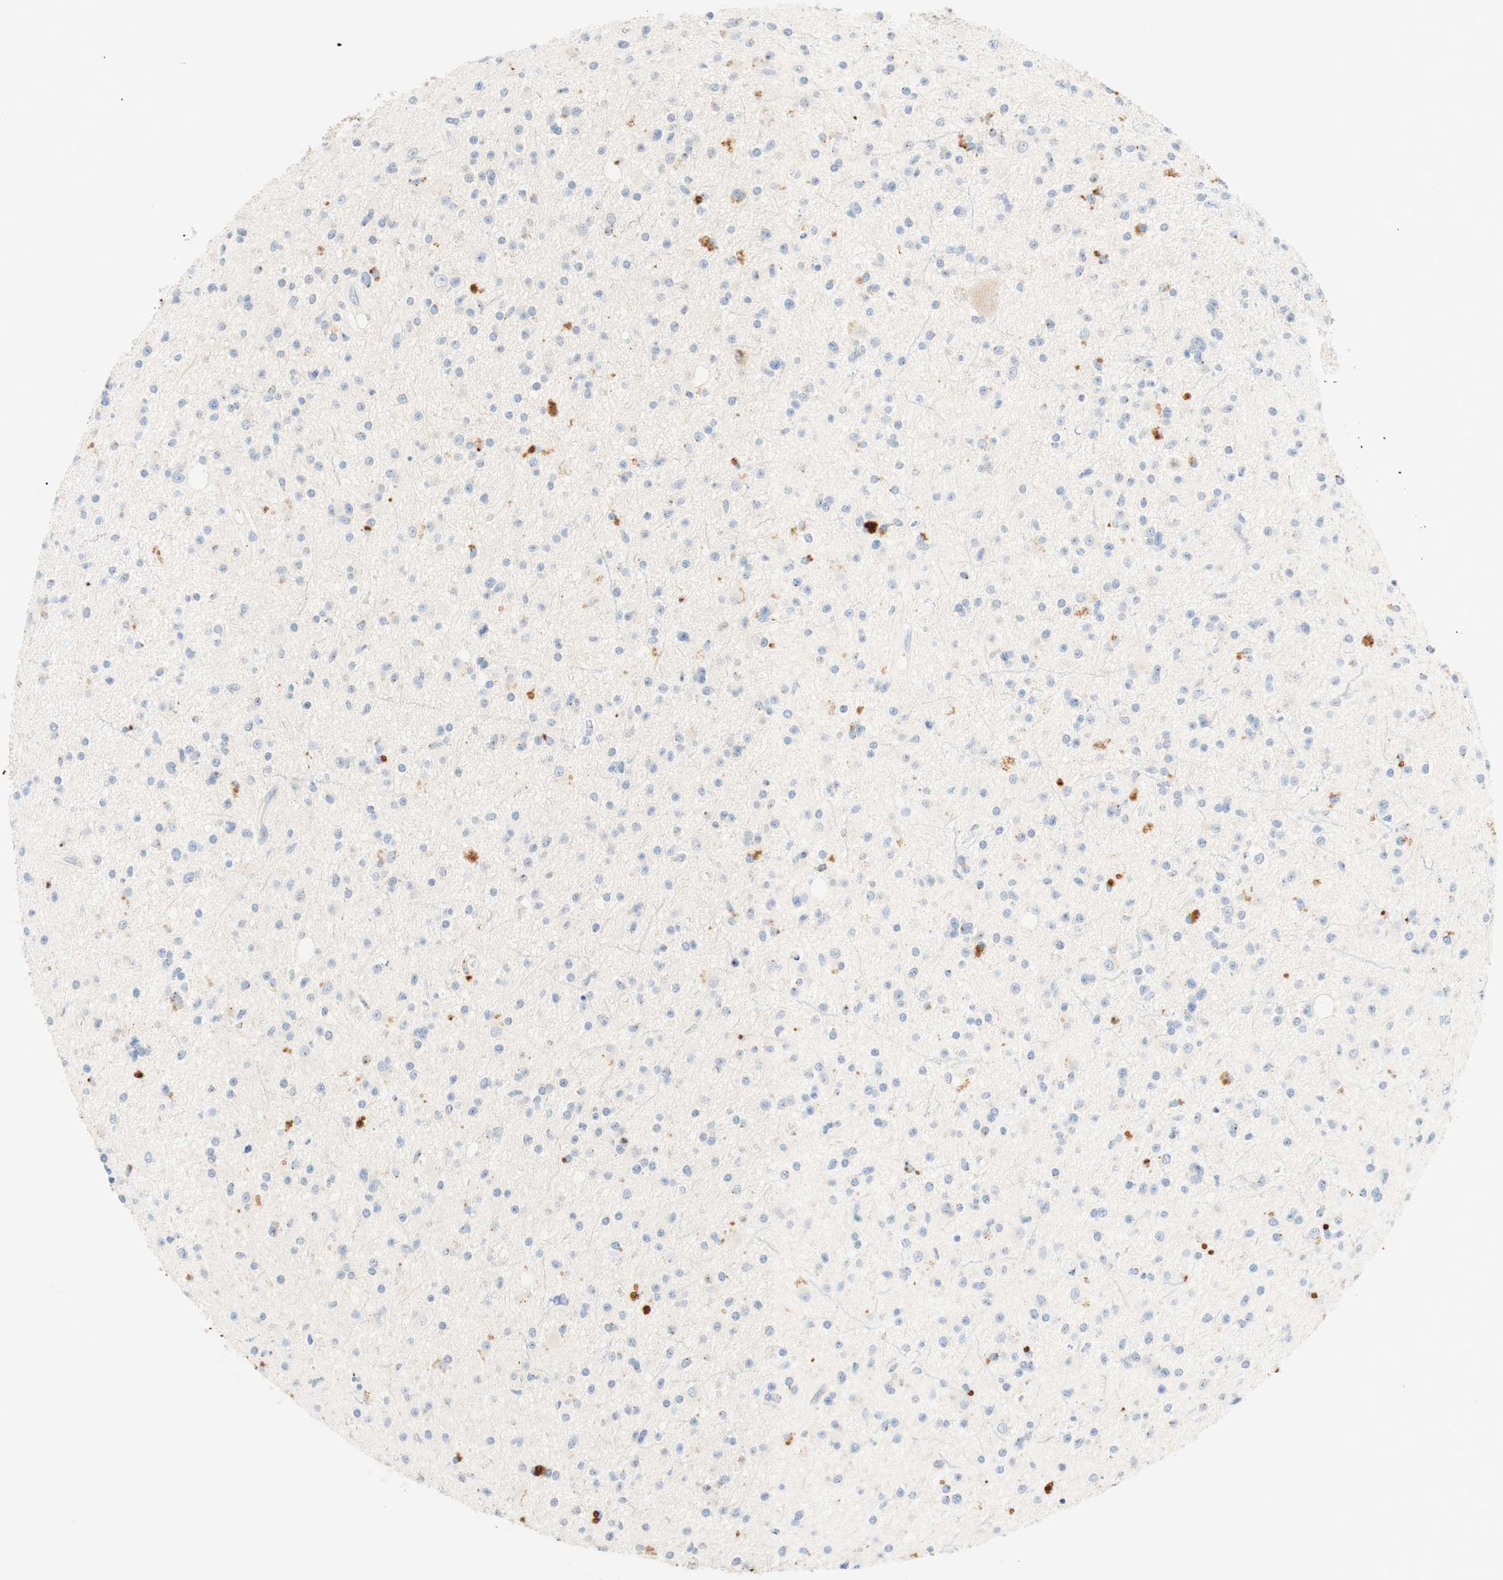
{"staining": {"intensity": "negative", "quantity": "none", "location": "none"}, "tissue": "glioma", "cell_type": "Tumor cells", "image_type": "cancer", "snomed": [{"axis": "morphology", "description": "Glioma, malignant, High grade"}, {"axis": "topography", "description": "Brain"}], "caption": "A high-resolution micrograph shows IHC staining of glioma, which reveals no significant expression in tumor cells. (Brightfield microscopy of DAB (3,3'-diaminobenzidine) immunohistochemistry at high magnification).", "gene": "CD63", "patient": {"sex": "male", "age": 33}}